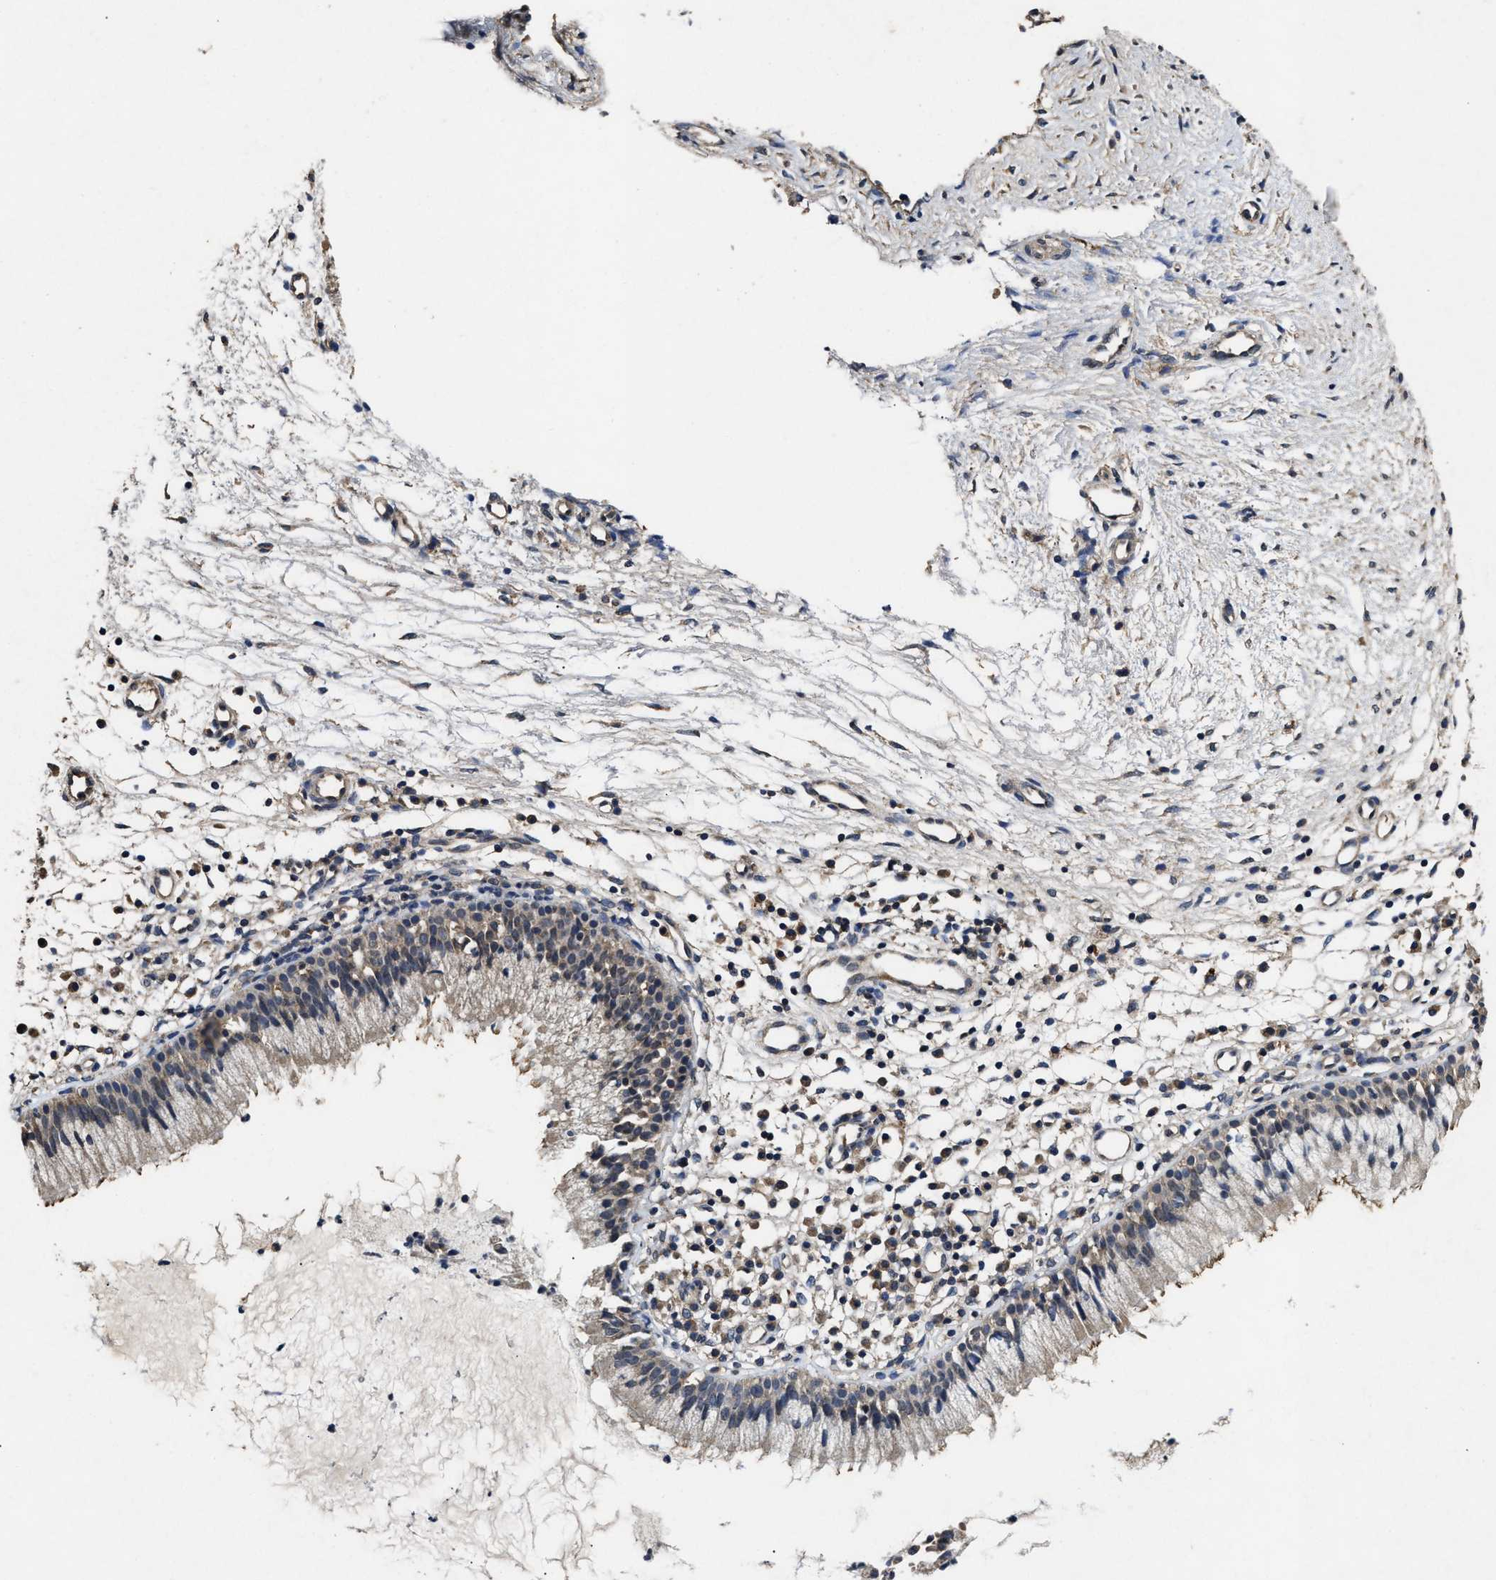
{"staining": {"intensity": "weak", "quantity": "25%-75%", "location": "cytoplasmic/membranous"}, "tissue": "nasopharynx", "cell_type": "Respiratory epithelial cells", "image_type": "normal", "snomed": [{"axis": "morphology", "description": "Normal tissue, NOS"}, {"axis": "topography", "description": "Nasopharynx"}], "caption": "A brown stain highlights weak cytoplasmic/membranous staining of a protein in respiratory epithelial cells of normal human nasopharynx. (brown staining indicates protein expression, while blue staining denotes nuclei).", "gene": "PDAP1", "patient": {"sex": "male", "age": 21}}